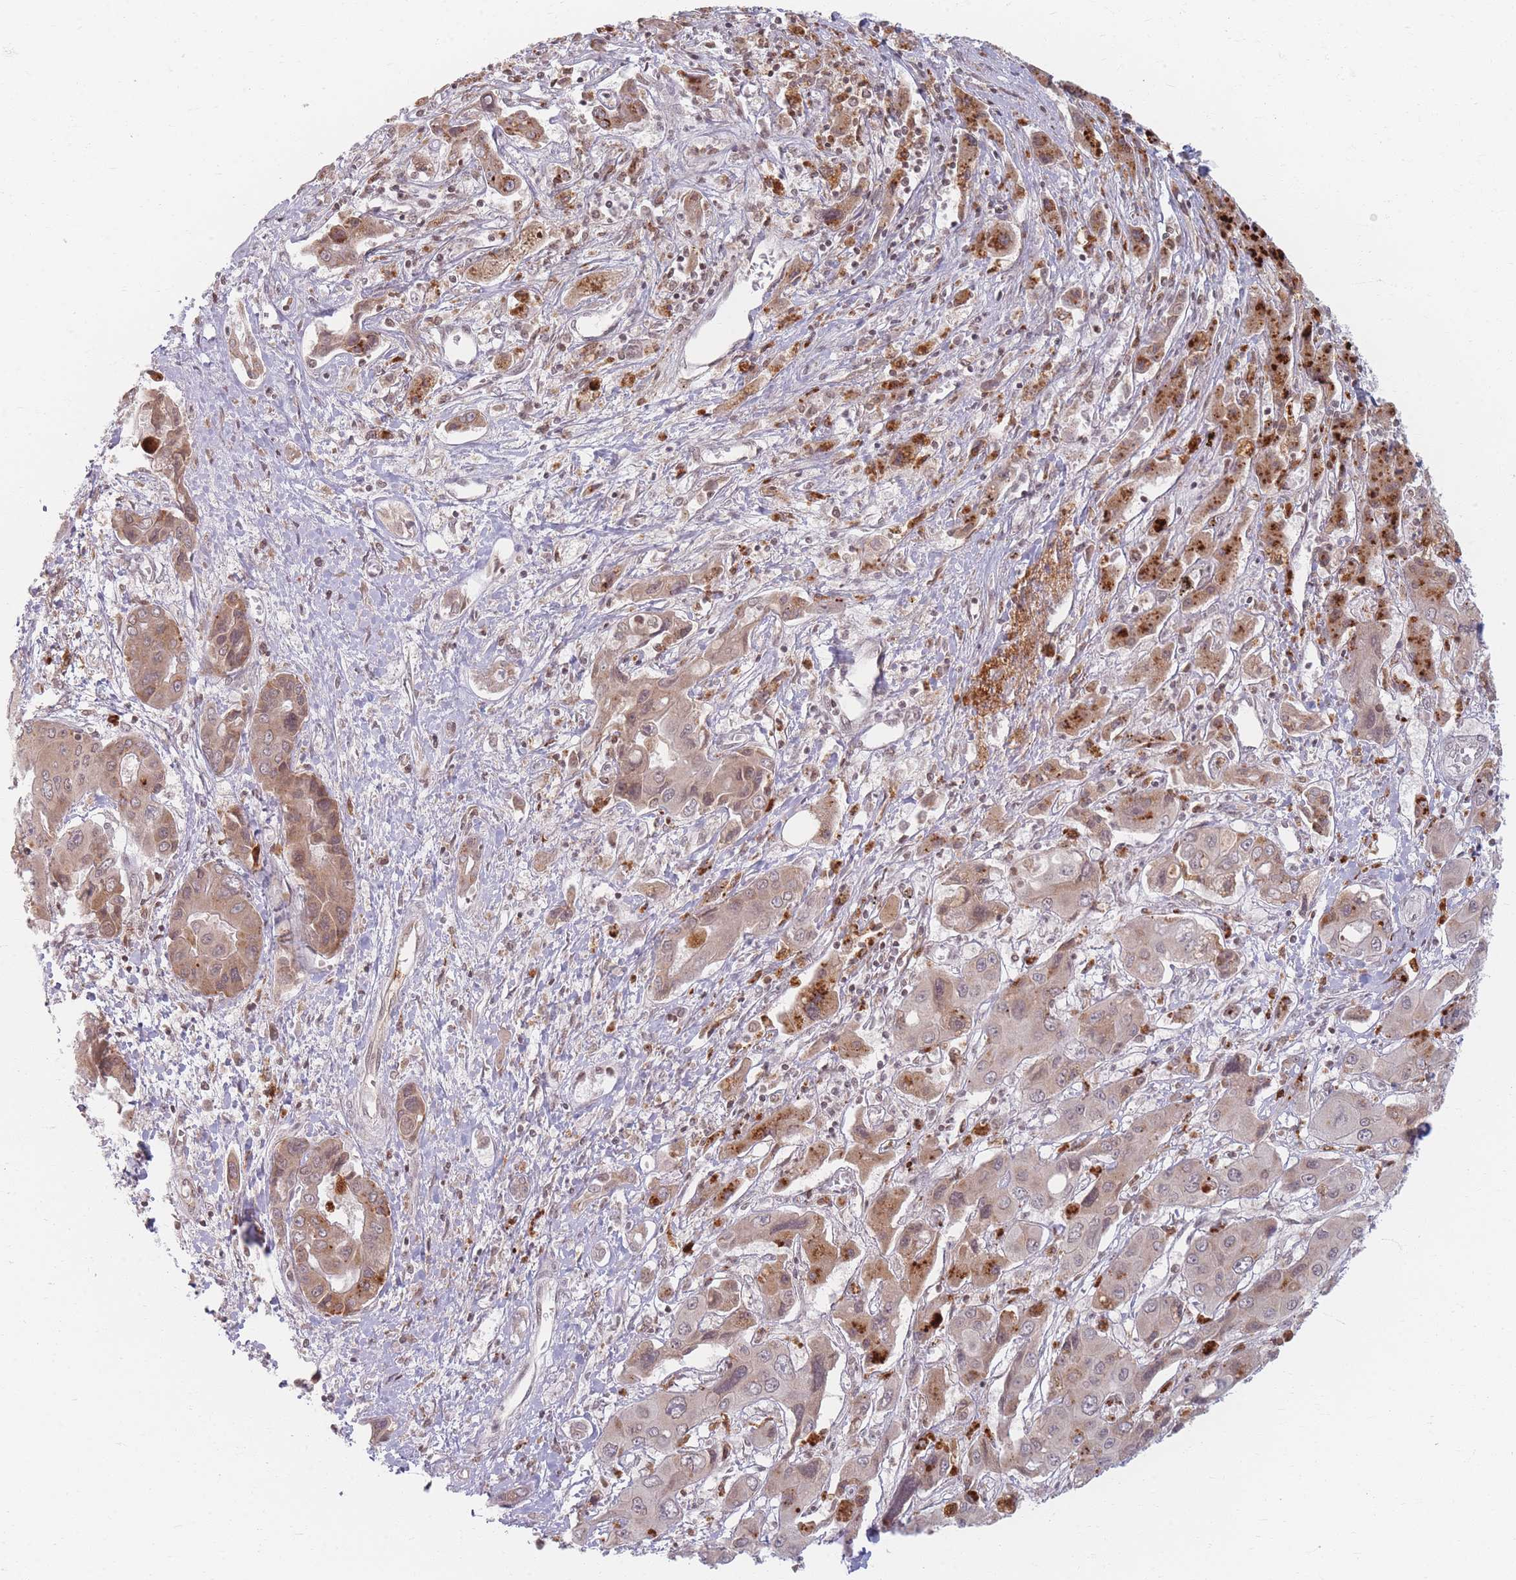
{"staining": {"intensity": "moderate", "quantity": ">75%", "location": "cytoplasmic/membranous,nuclear"}, "tissue": "liver cancer", "cell_type": "Tumor cells", "image_type": "cancer", "snomed": [{"axis": "morphology", "description": "Cholangiocarcinoma"}, {"axis": "topography", "description": "Liver"}], "caption": "The image displays staining of liver cholangiocarcinoma, revealing moderate cytoplasmic/membranous and nuclear protein staining (brown color) within tumor cells.", "gene": "SPATA45", "patient": {"sex": "male", "age": 67}}